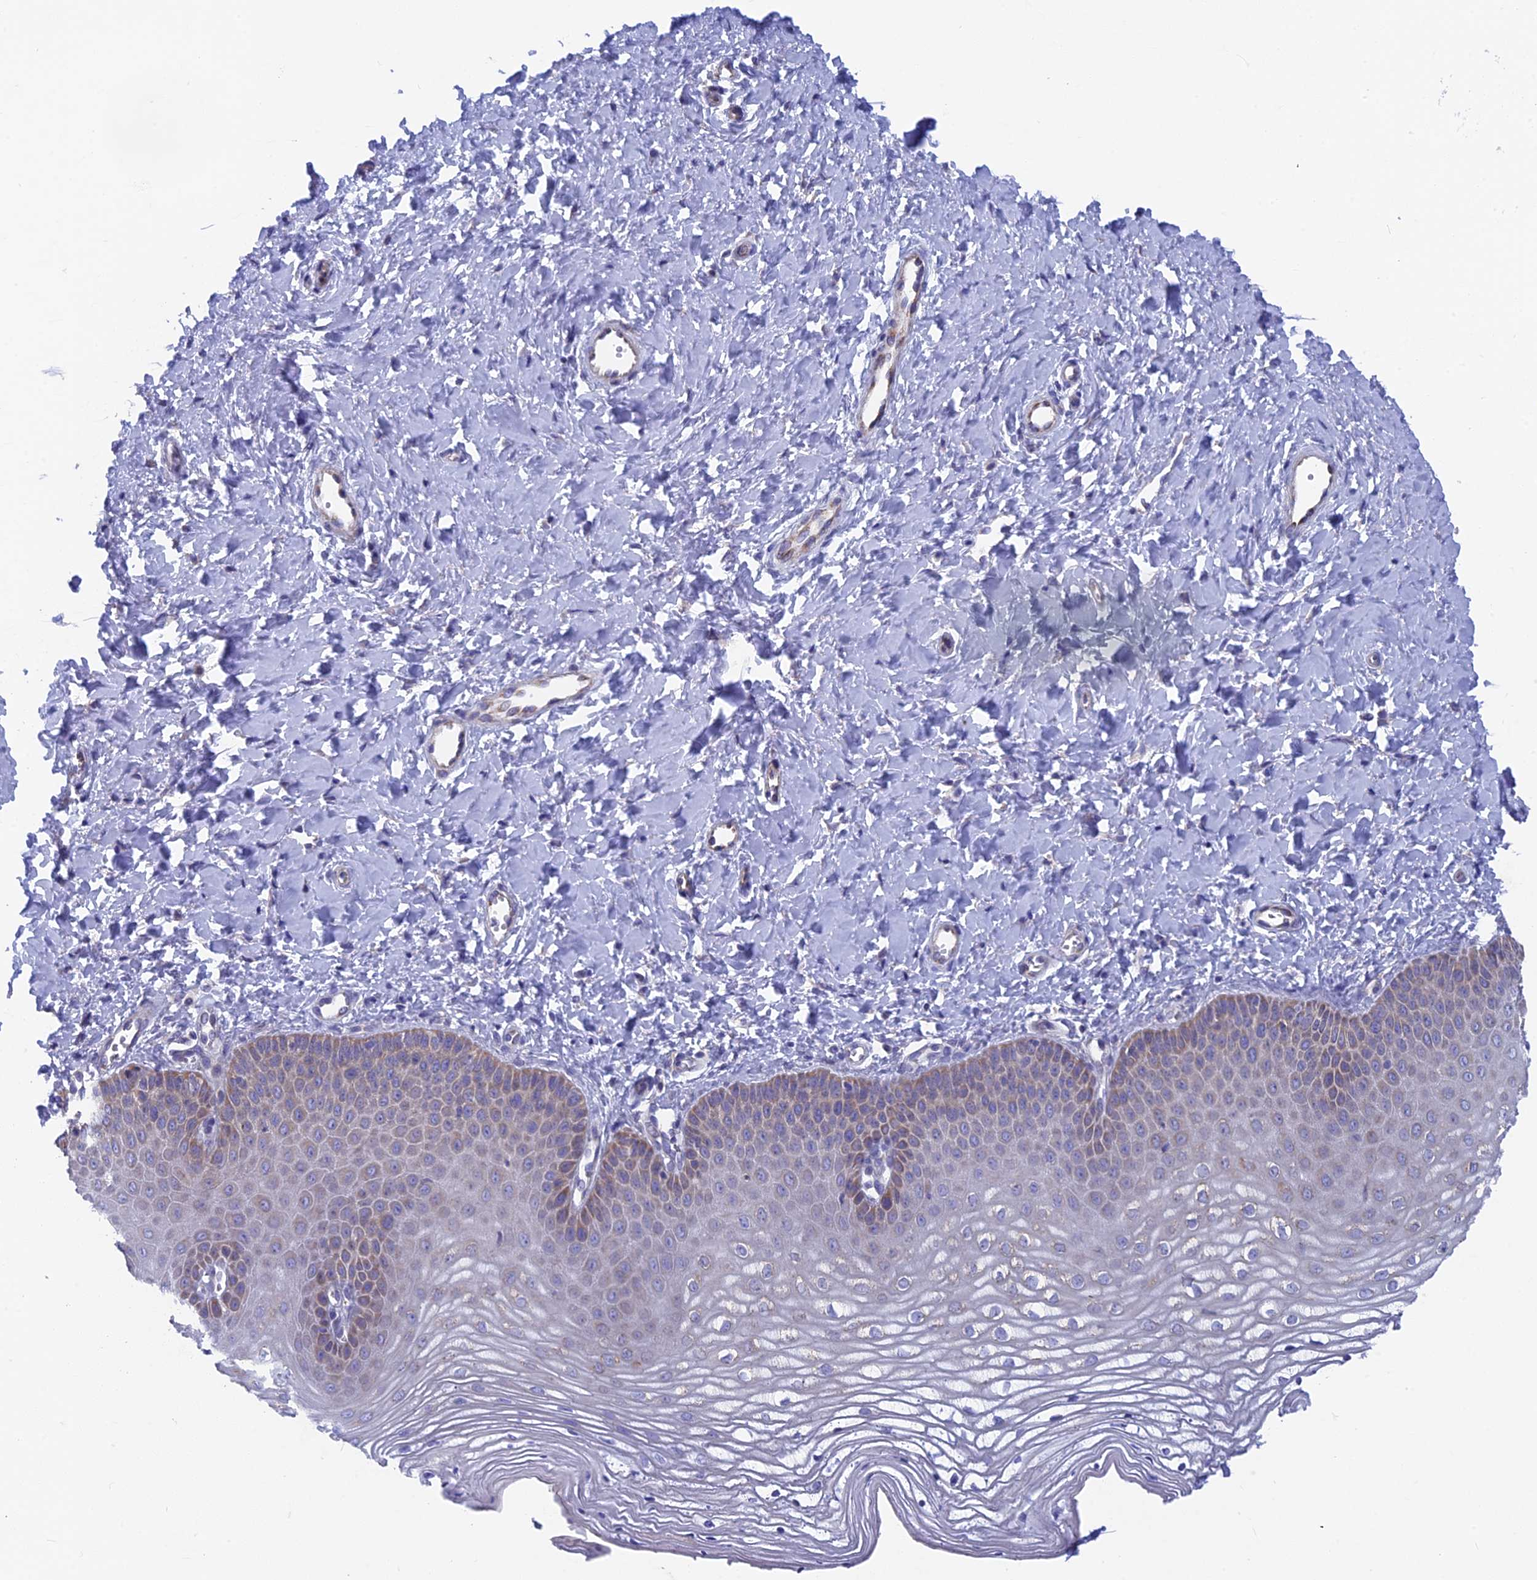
{"staining": {"intensity": "moderate", "quantity": "<25%", "location": "cytoplasmic/membranous"}, "tissue": "vagina", "cell_type": "Squamous epithelial cells", "image_type": "normal", "snomed": [{"axis": "morphology", "description": "Normal tissue, NOS"}, {"axis": "topography", "description": "Vagina"}, {"axis": "topography", "description": "Cervix"}], "caption": "The histopathology image demonstrates immunohistochemical staining of benign vagina. There is moderate cytoplasmic/membranous expression is appreciated in about <25% of squamous epithelial cells.", "gene": "AK4P3", "patient": {"sex": "female", "age": 40}}